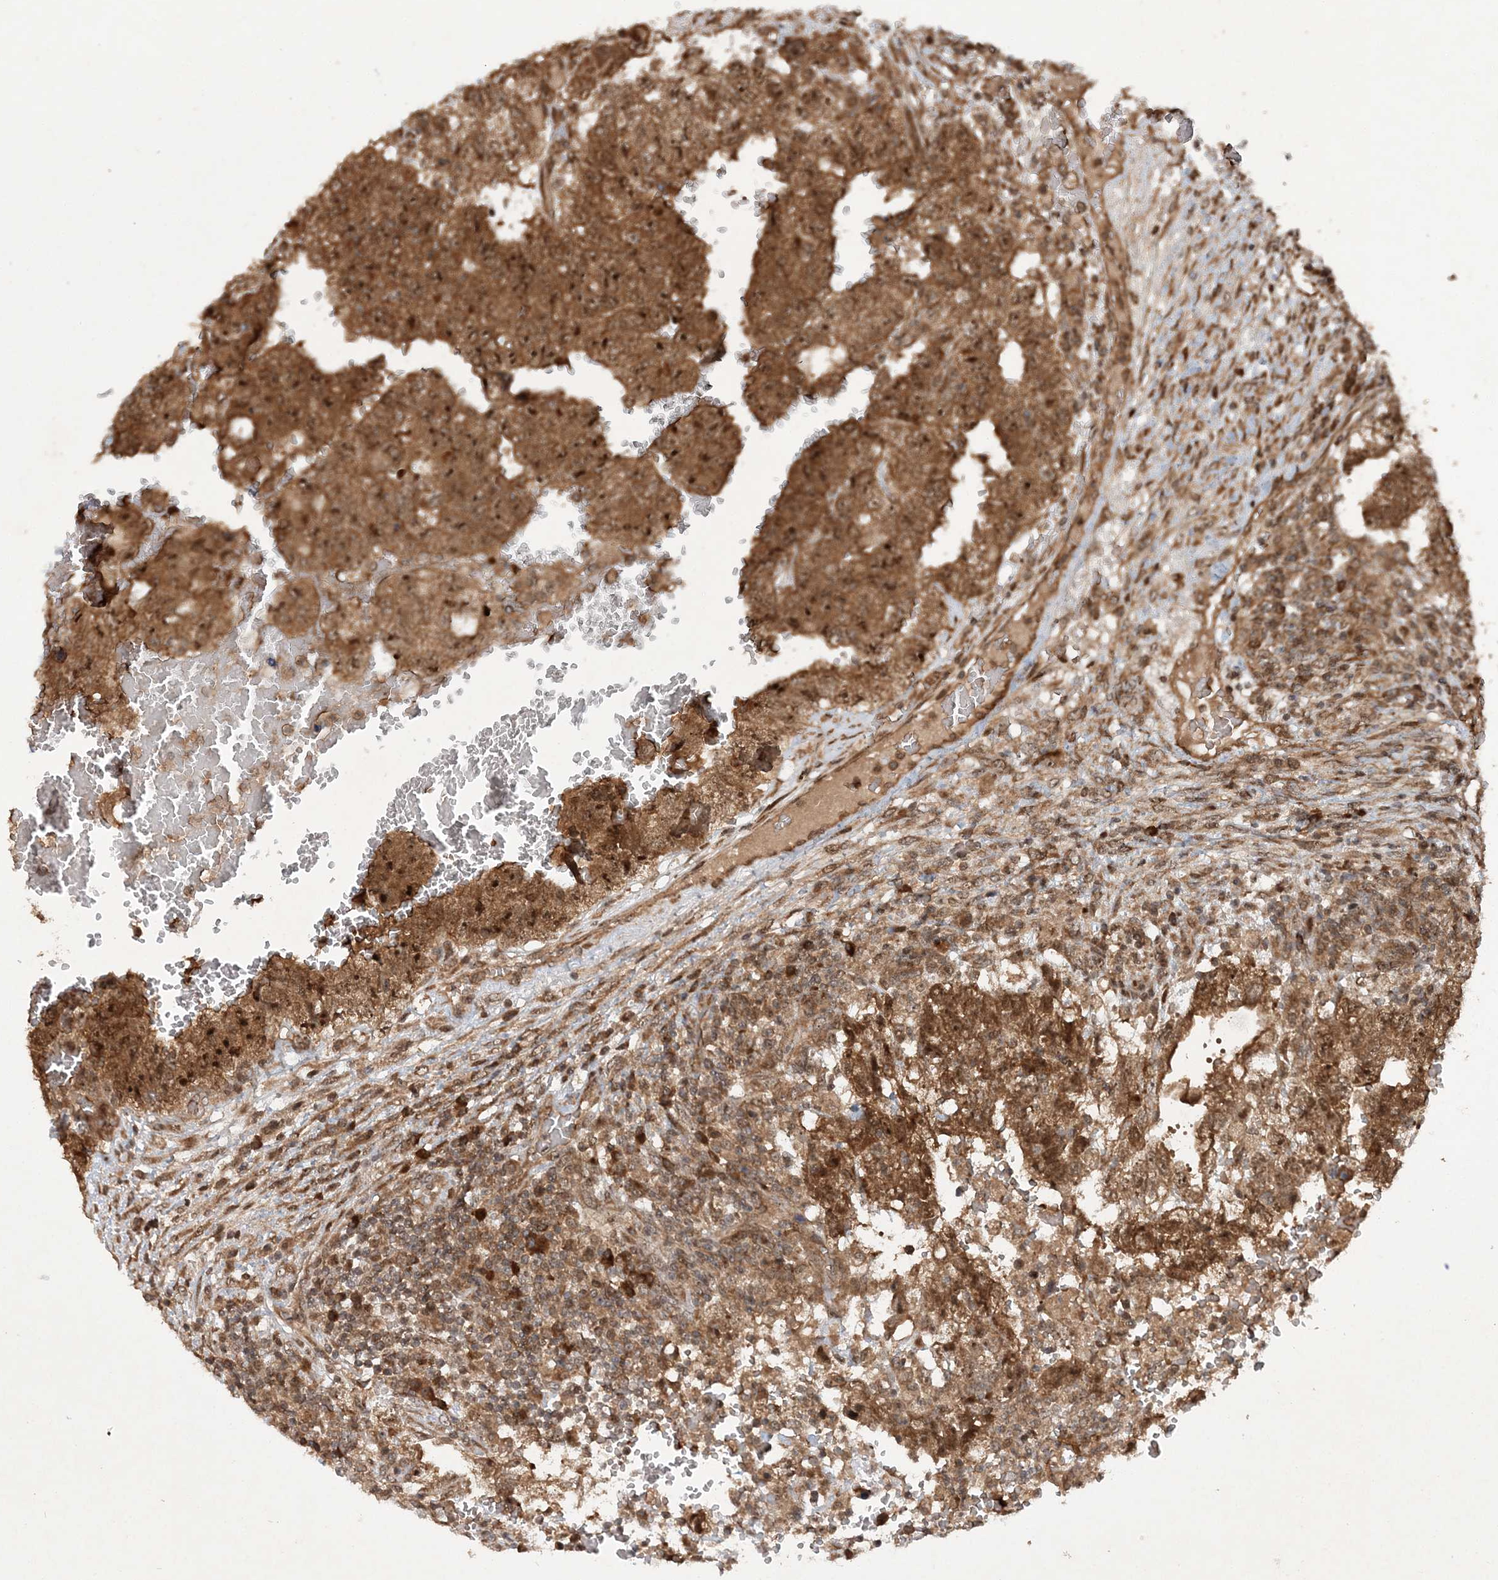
{"staining": {"intensity": "strong", "quantity": ">75%", "location": "cytoplasmic/membranous,nuclear"}, "tissue": "testis cancer", "cell_type": "Tumor cells", "image_type": "cancer", "snomed": [{"axis": "morphology", "description": "Carcinoma, Embryonal, NOS"}, {"axis": "topography", "description": "Testis"}], "caption": "Immunohistochemical staining of human testis embryonal carcinoma exhibits strong cytoplasmic/membranous and nuclear protein staining in about >75% of tumor cells. The protein is stained brown, and the nuclei are stained in blue (DAB IHC with brightfield microscopy, high magnification).", "gene": "UBR3", "patient": {"sex": "male", "age": 36}}